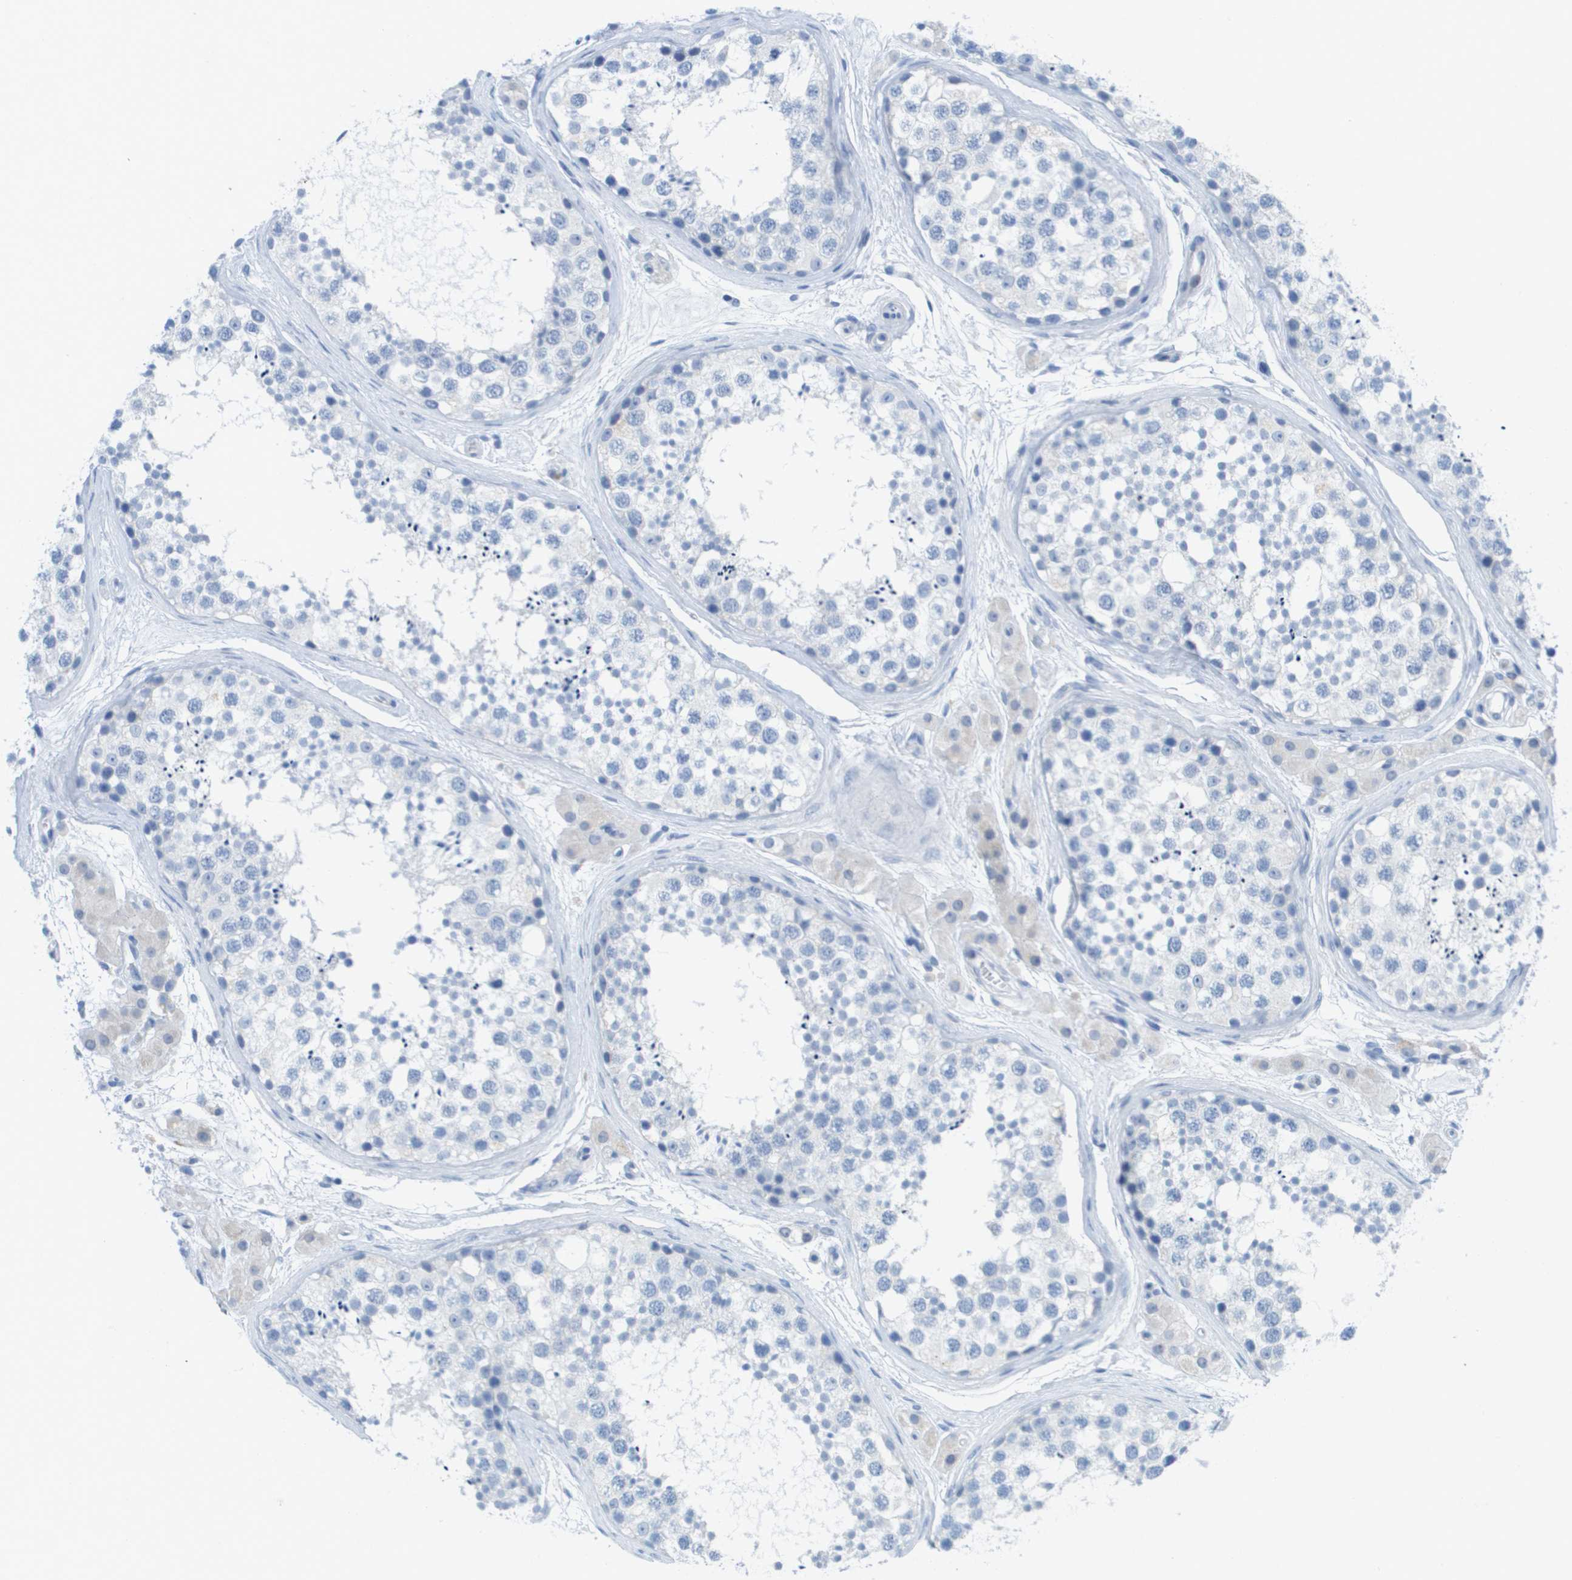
{"staining": {"intensity": "negative", "quantity": "none", "location": "none"}, "tissue": "testis", "cell_type": "Cells in seminiferous ducts", "image_type": "normal", "snomed": [{"axis": "morphology", "description": "Normal tissue, NOS"}, {"axis": "topography", "description": "Testis"}], "caption": "High power microscopy histopathology image of an immunohistochemistry micrograph of normal testis, revealing no significant staining in cells in seminiferous ducts. (Immunohistochemistry, brightfield microscopy, high magnification).", "gene": "GPR18", "patient": {"sex": "male", "age": 56}}